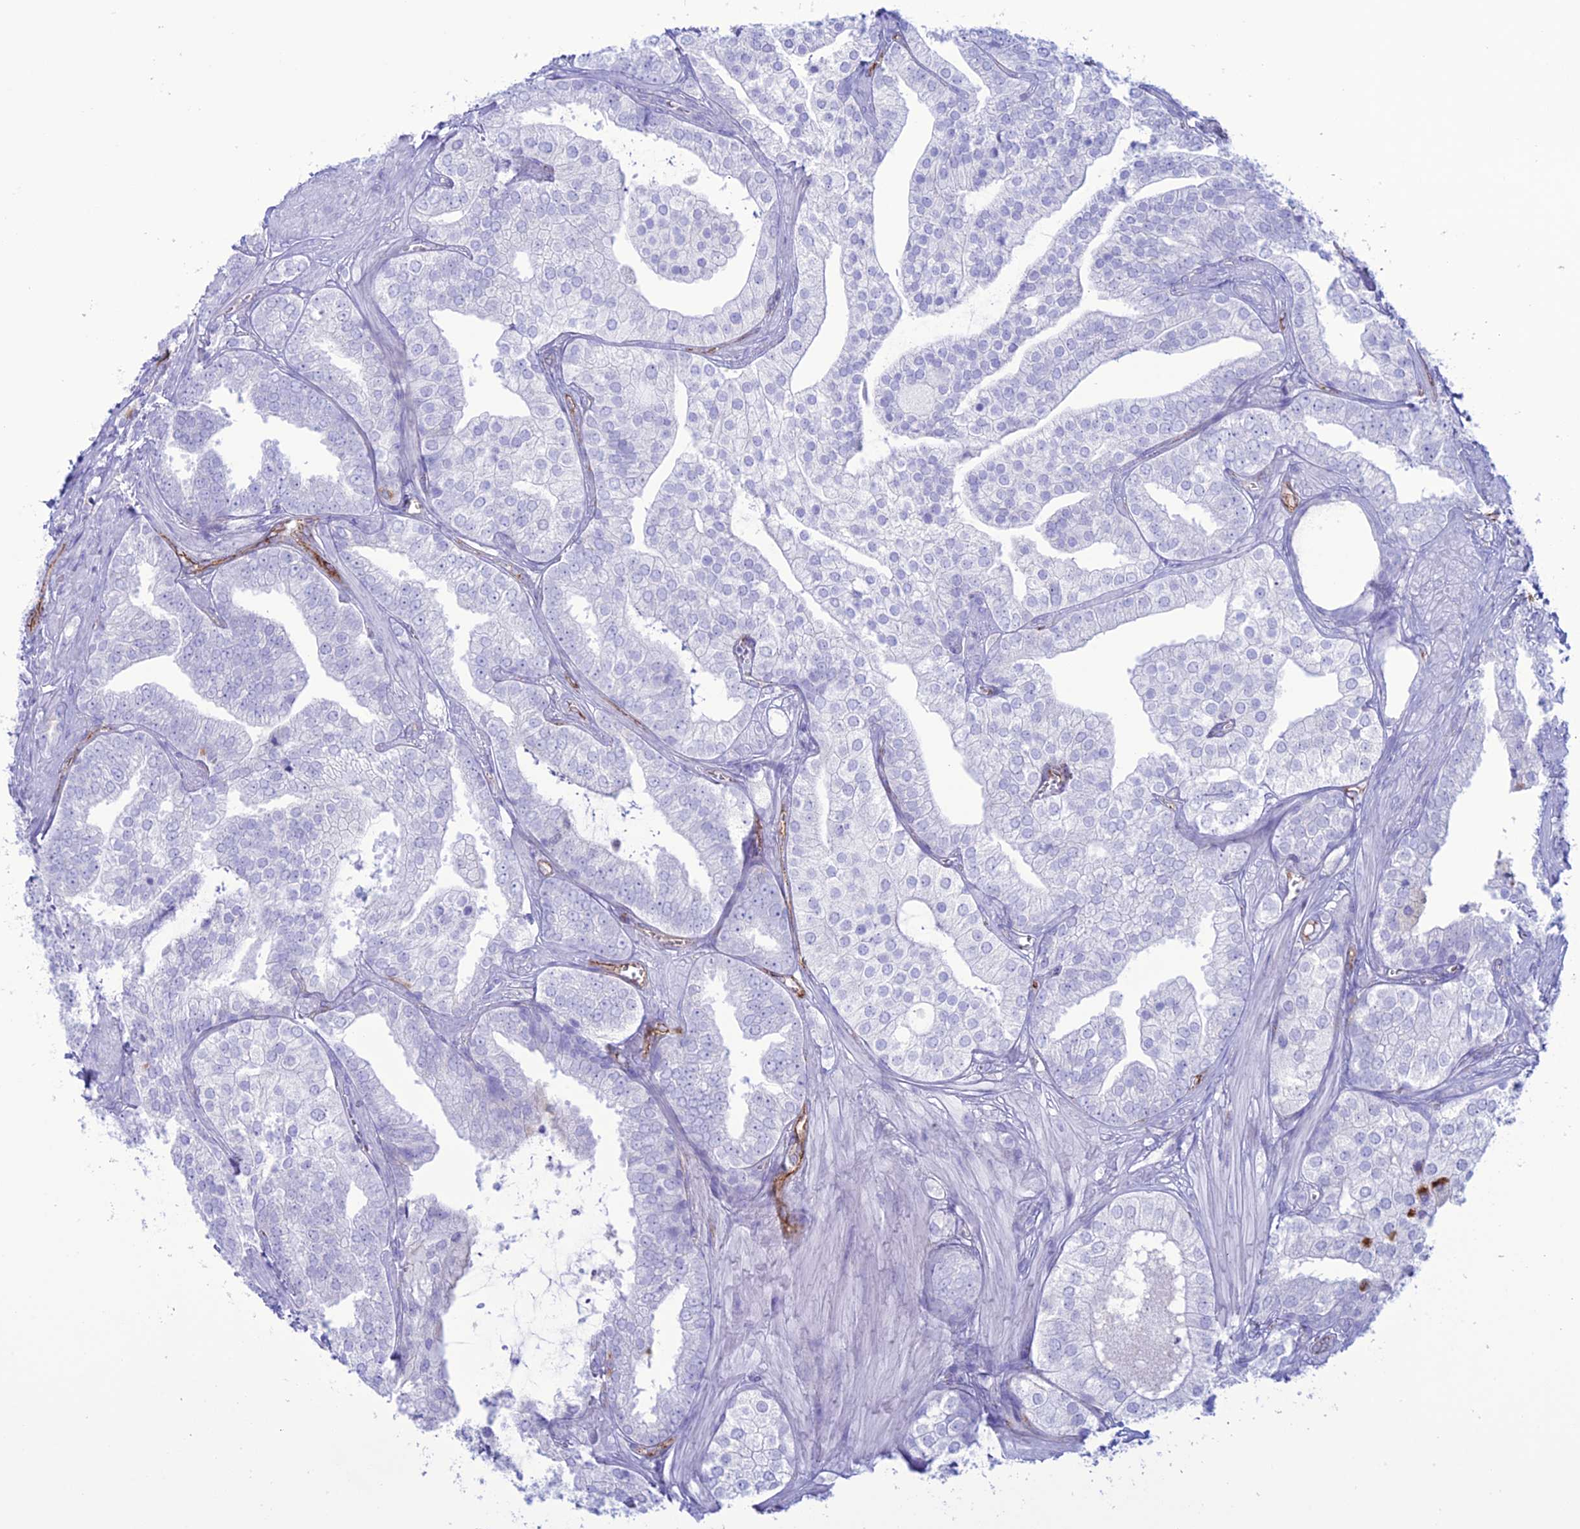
{"staining": {"intensity": "negative", "quantity": "none", "location": "none"}, "tissue": "prostate cancer", "cell_type": "Tumor cells", "image_type": "cancer", "snomed": [{"axis": "morphology", "description": "Adenocarcinoma, High grade"}, {"axis": "topography", "description": "Prostate"}], "caption": "Immunohistochemistry of prostate cancer (high-grade adenocarcinoma) reveals no positivity in tumor cells.", "gene": "CDC42EP5", "patient": {"sex": "male", "age": 50}}